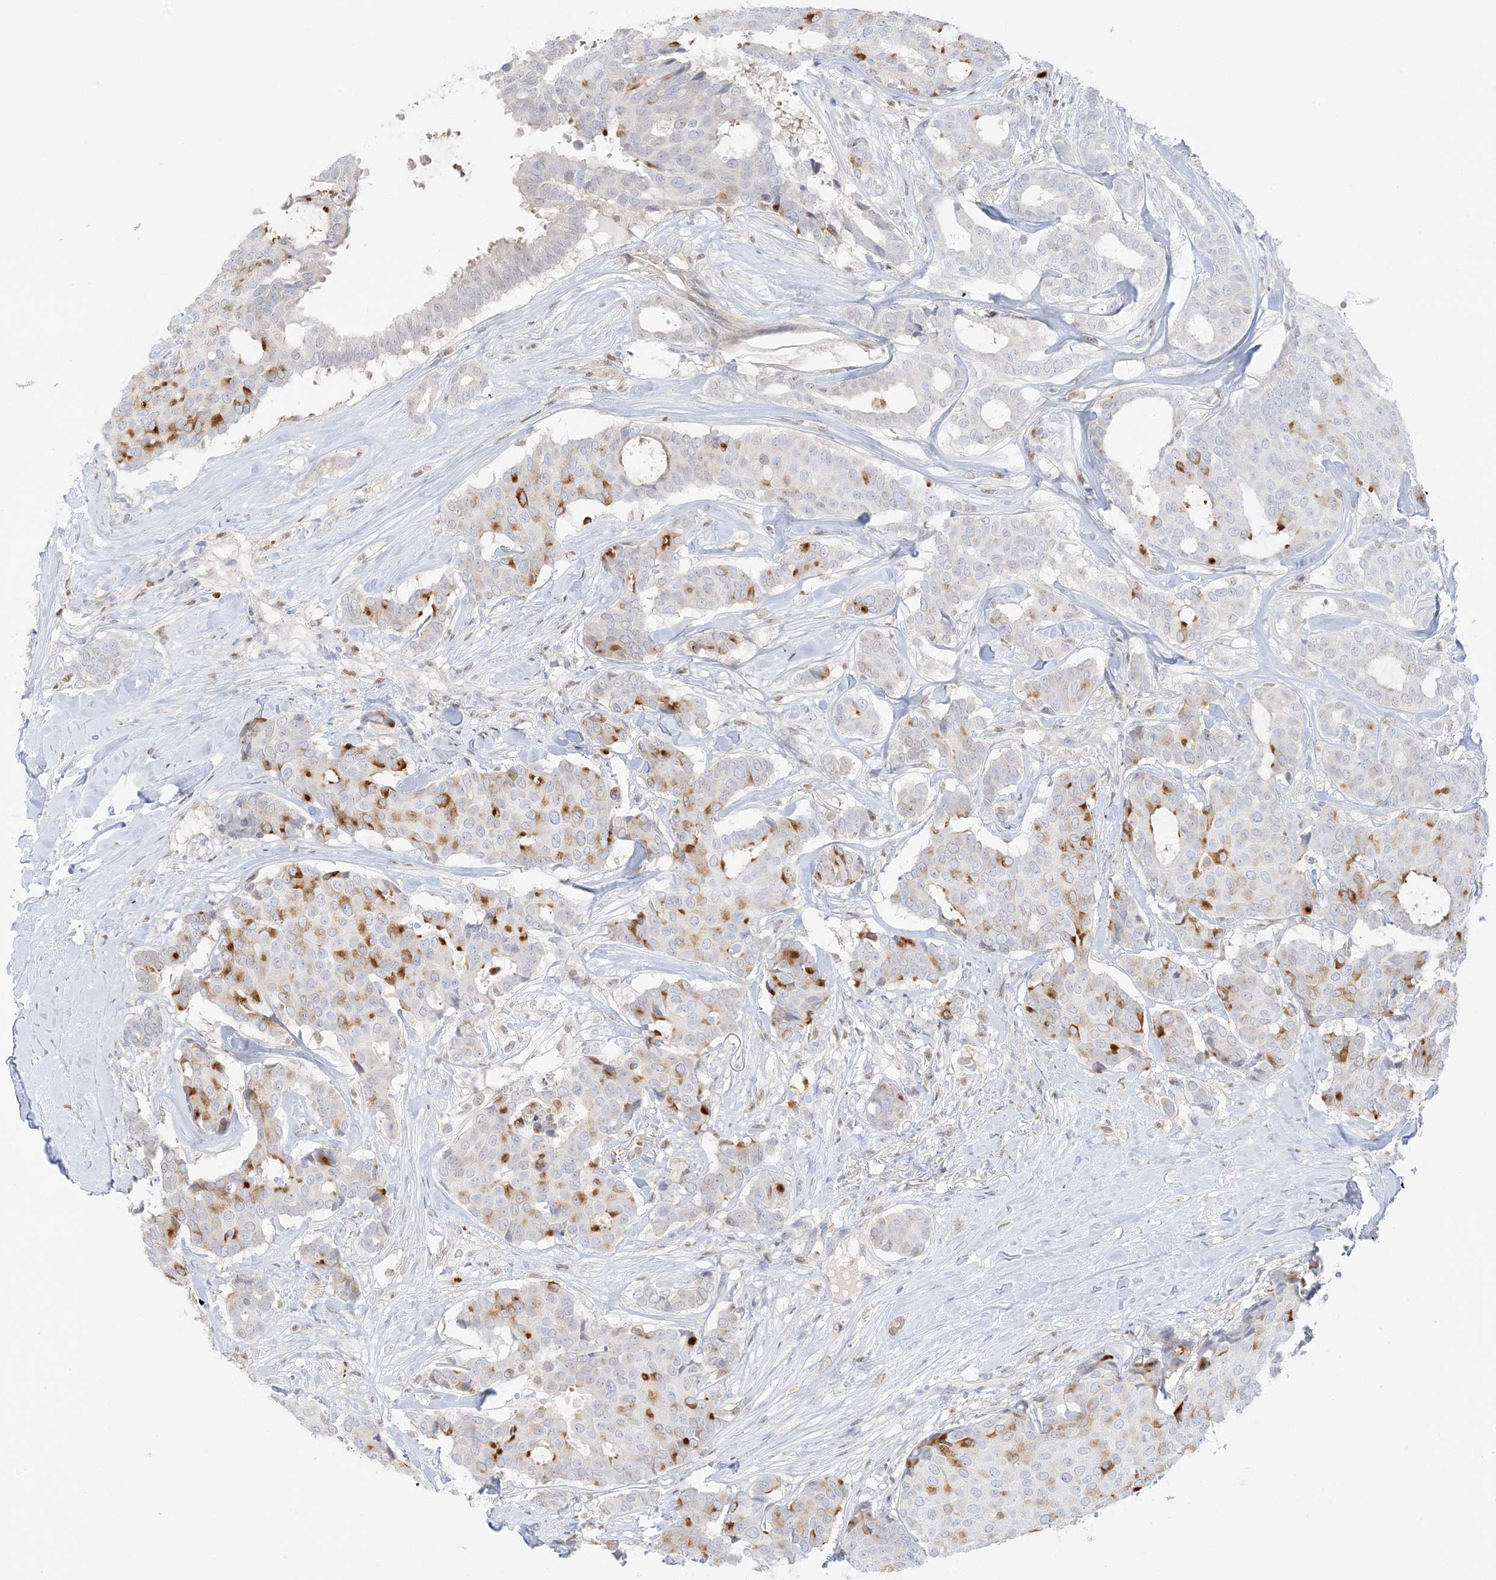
{"staining": {"intensity": "moderate", "quantity": "<25%", "location": "cytoplasmic/membranous"}, "tissue": "breast cancer", "cell_type": "Tumor cells", "image_type": "cancer", "snomed": [{"axis": "morphology", "description": "Duct carcinoma"}, {"axis": "topography", "description": "Breast"}], "caption": "This histopathology image displays immunohistochemistry (IHC) staining of breast cancer, with low moderate cytoplasmic/membranous positivity in about <25% of tumor cells.", "gene": "GCA", "patient": {"sex": "female", "age": 75}}